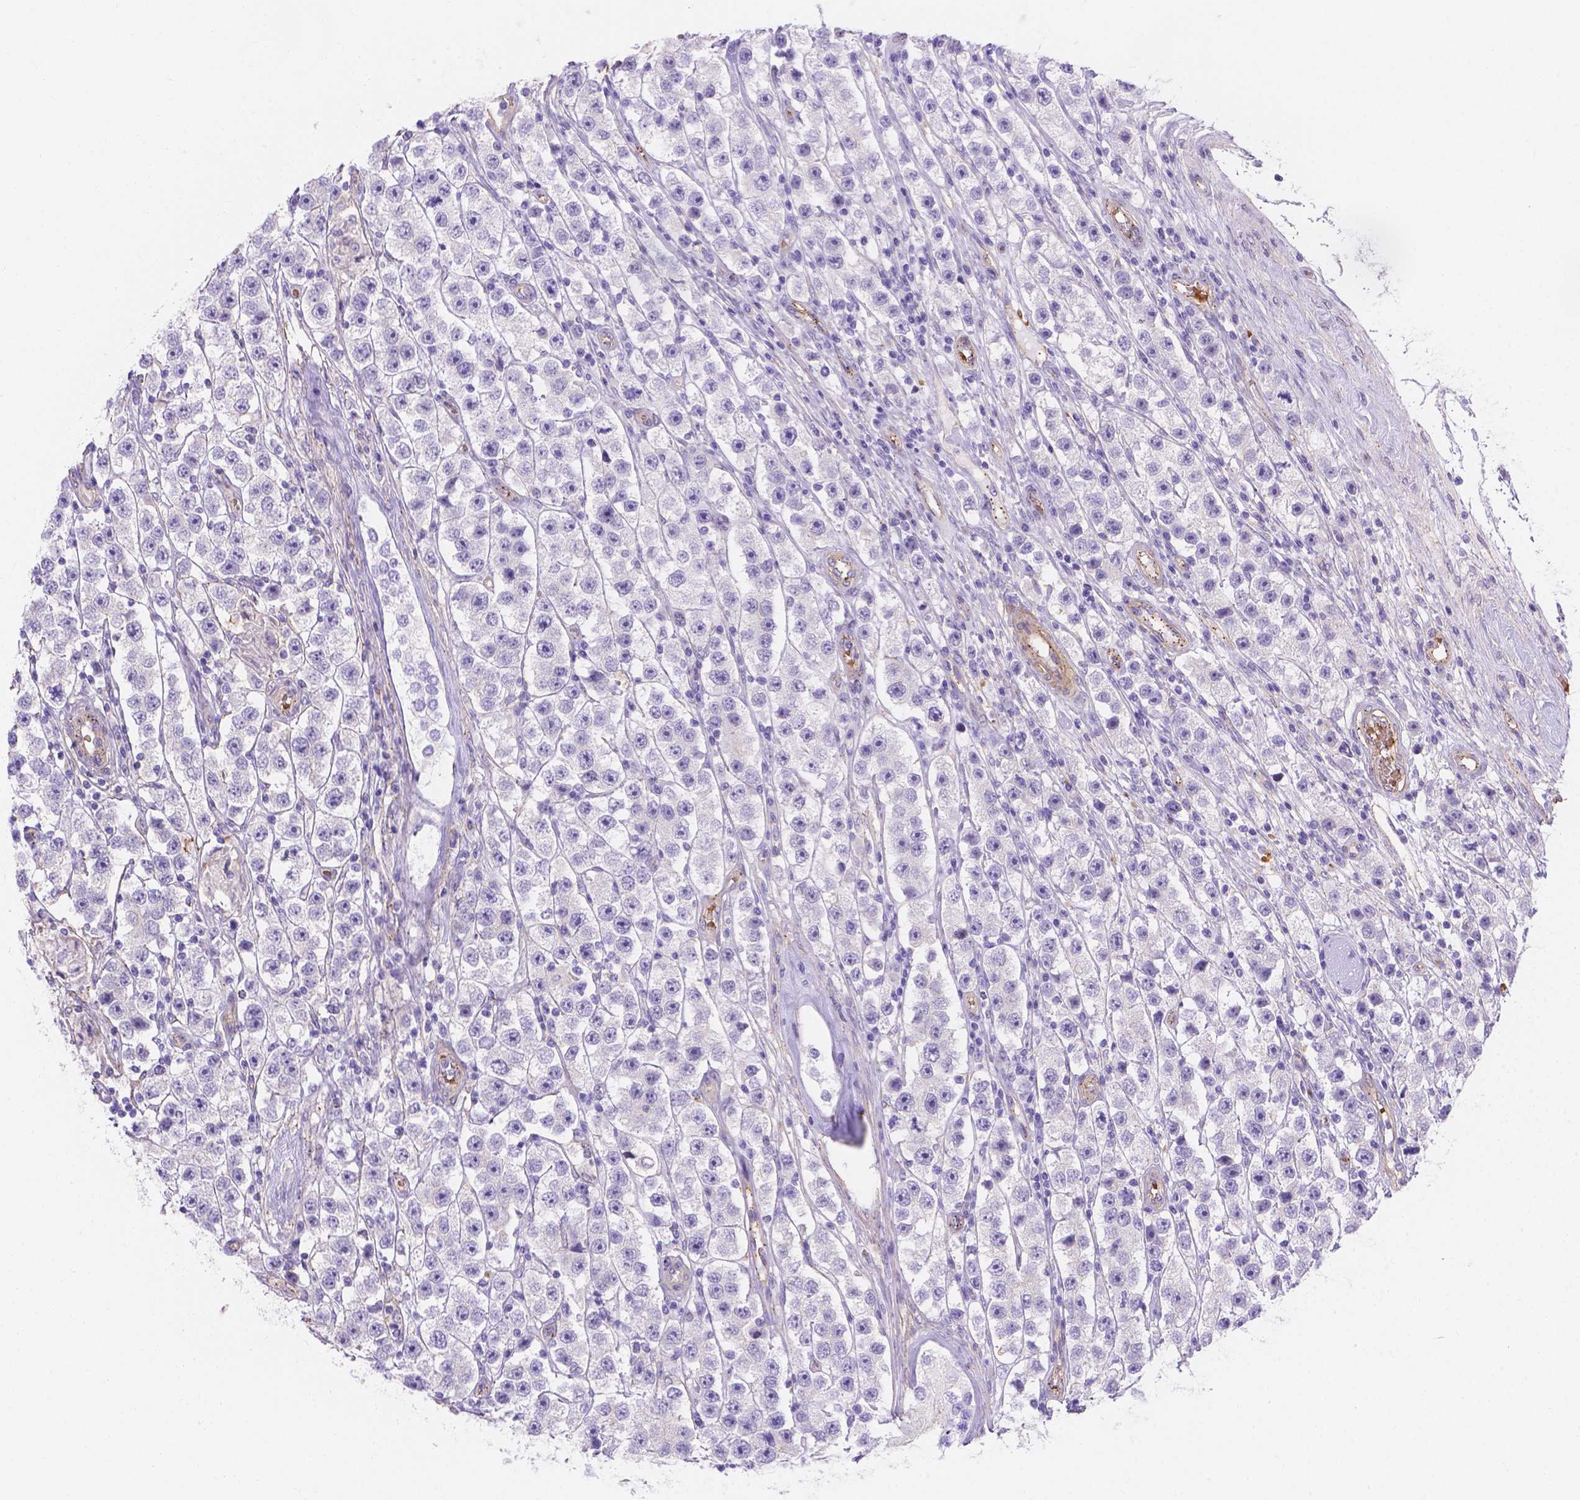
{"staining": {"intensity": "negative", "quantity": "none", "location": "none"}, "tissue": "testis cancer", "cell_type": "Tumor cells", "image_type": "cancer", "snomed": [{"axis": "morphology", "description": "Seminoma, NOS"}, {"axis": "topography", "description": "Testis"}], "caption": "This is an immunohistochemistry micrograph of human testis cancer. There is no positivity in tumor cells.", "gene": "SLC40A1", "patient": {"sex": "male", "age": 45}}